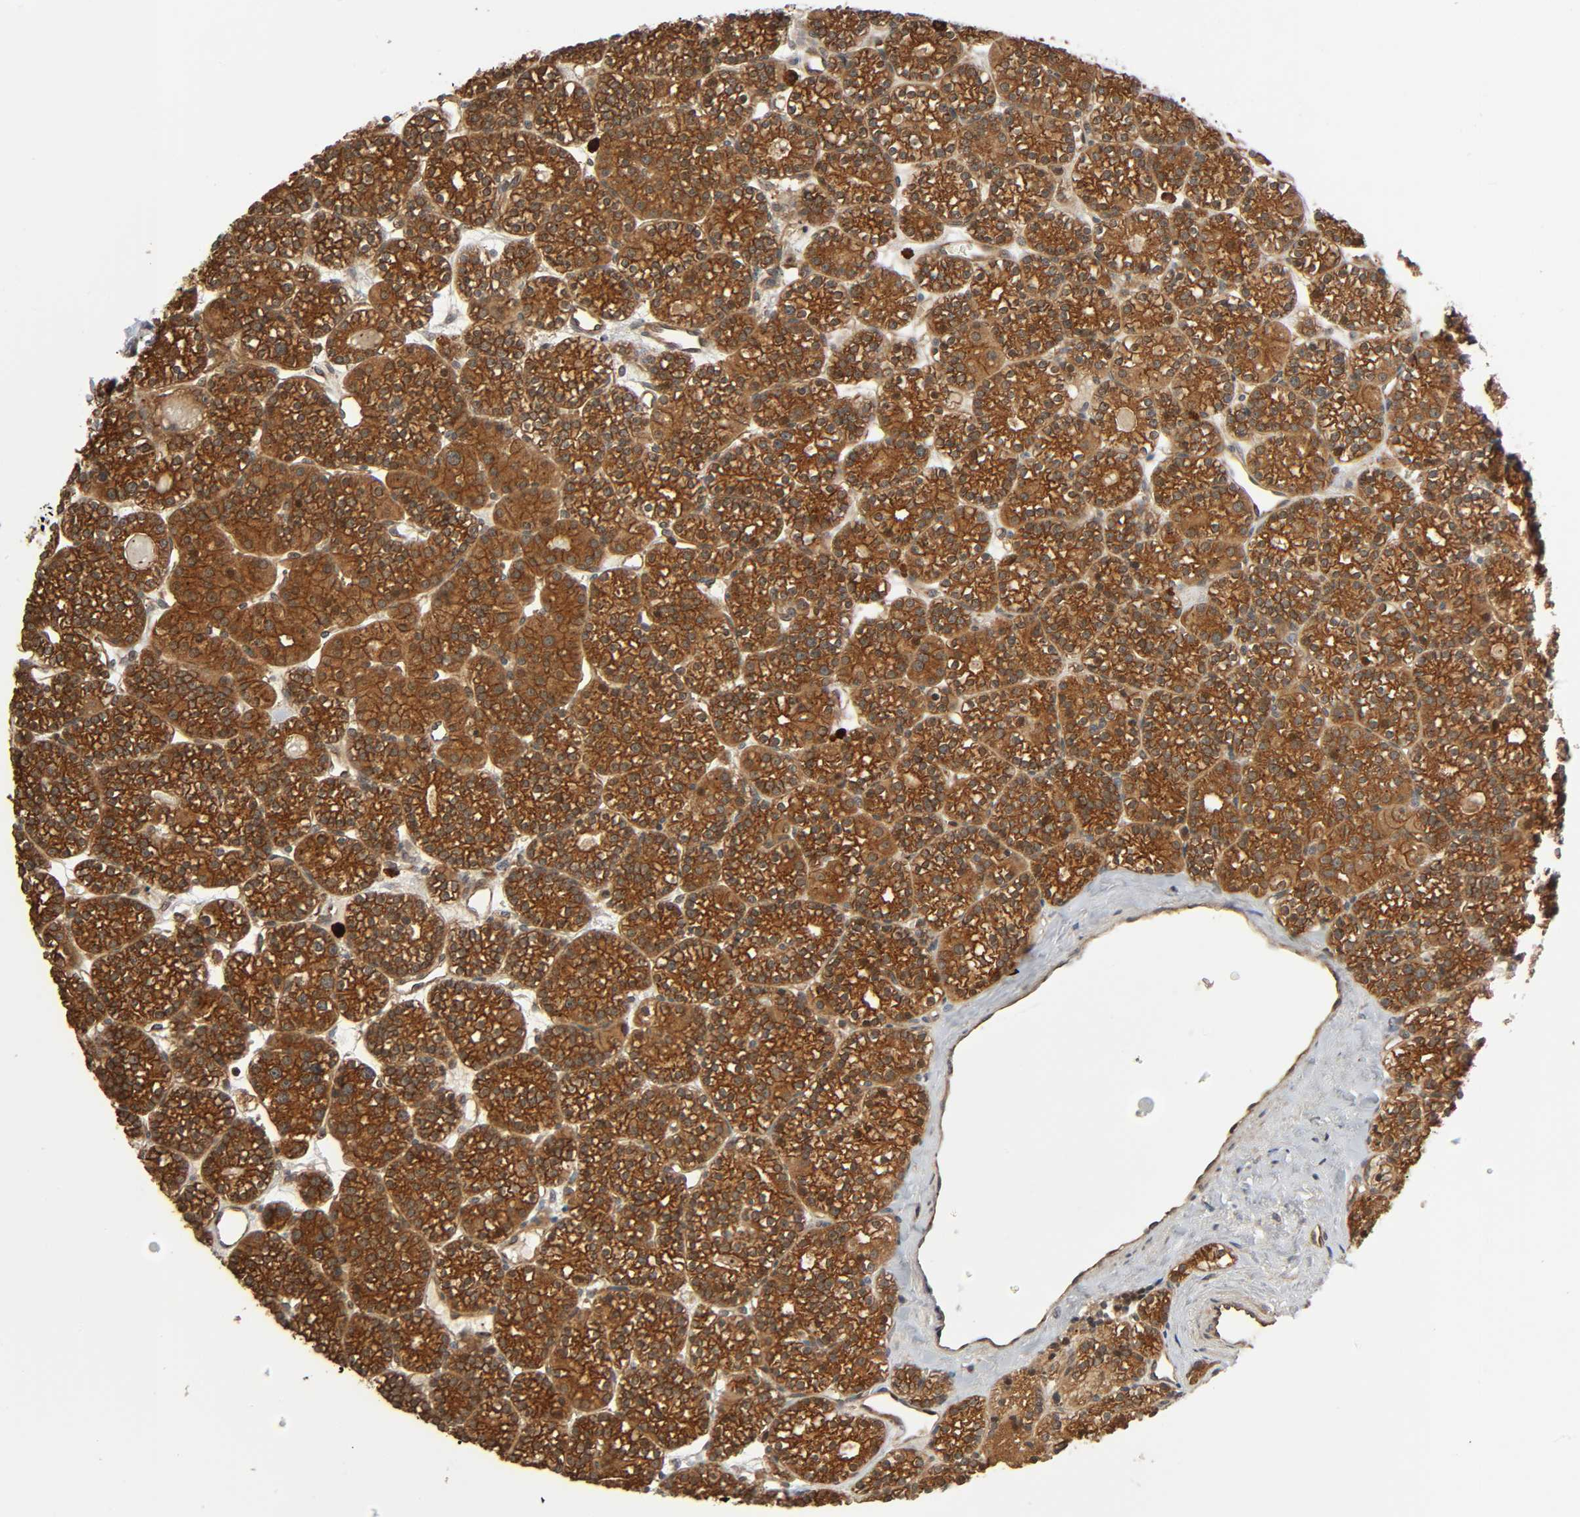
{"staining": {"intensity": "strong", "quantity": ">75%", "location": "cytoplasmic/membranous"}, "tissue": "parathyroid gland", "cell_type": "Glandular cells", "image_type": "normal", "snomed": [{"axis": "morphology", "description": "Normal tissue, NOS"}, {"axis": "topography", "description": "Parathyroid gland"}], "caption": "Protein staining demonstrates strong cytoplasmic/membranous positivity in approximately >75% of glandular cells in normal parathyroid gland.", "gene": "PPP2R1B", "patient": {"sex": "female", "age": 64}}